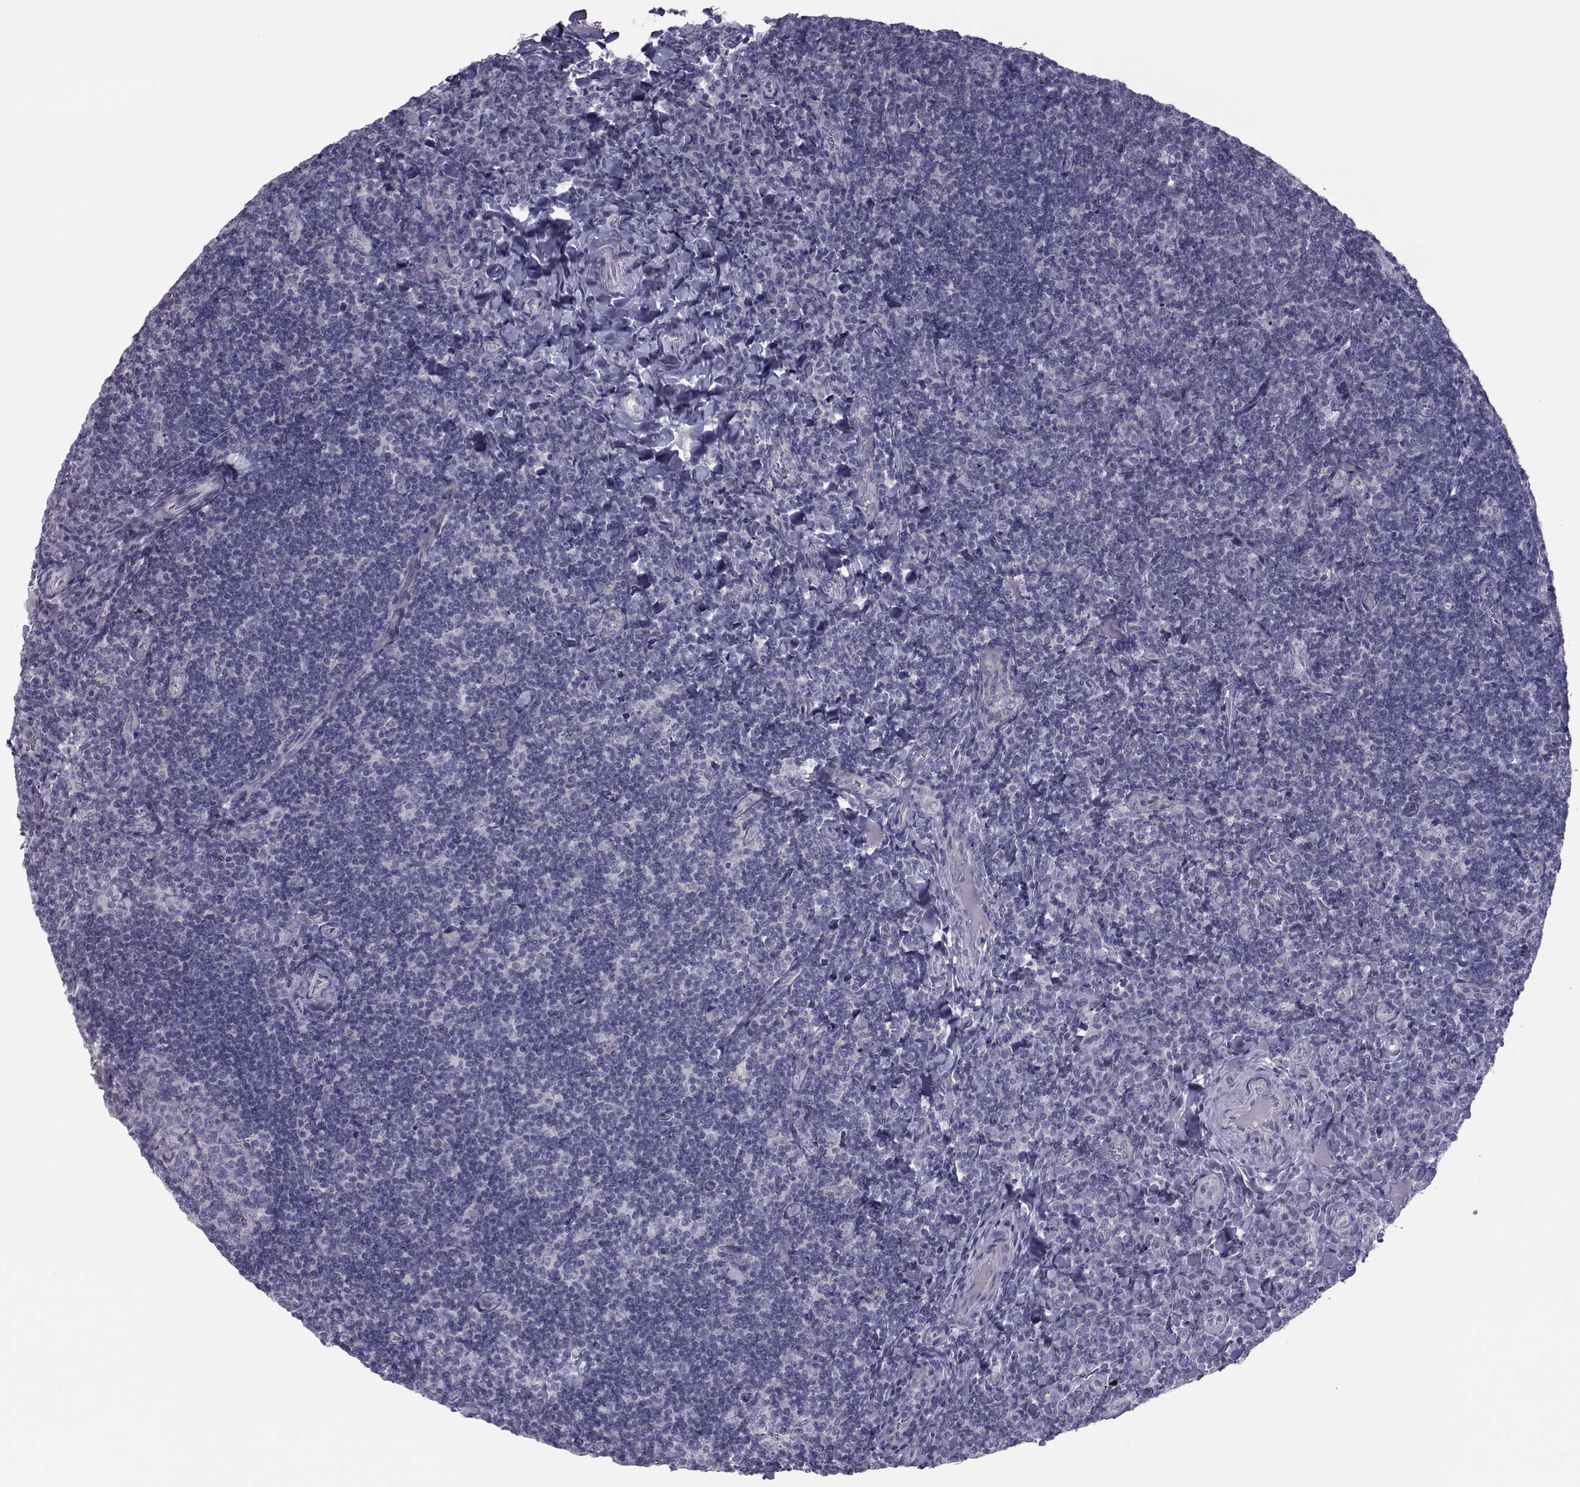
{"staining": {"intensity": "negative", "quantity": "none", "location": "none"}, "tissue": "tonsil", "cell_type": "Germinal center cells", "image_type": "normal", "snomed": [{"axis": "morphology", "description": "Normal tissue, NOS"}, {"axis": "morphology", "description": "Inflammation, NOS"}, {"axis": "topography", "description": "Tonsil"}], "caption": "IHC photomicrograph of benign tonsil: tonsil stained with DAB (3,3'-diaminobenzidine) reveals no significant protein staining in germinal center cells.", "gene": "GARIN3", "patient": {"sex": "female", "age": 31}}